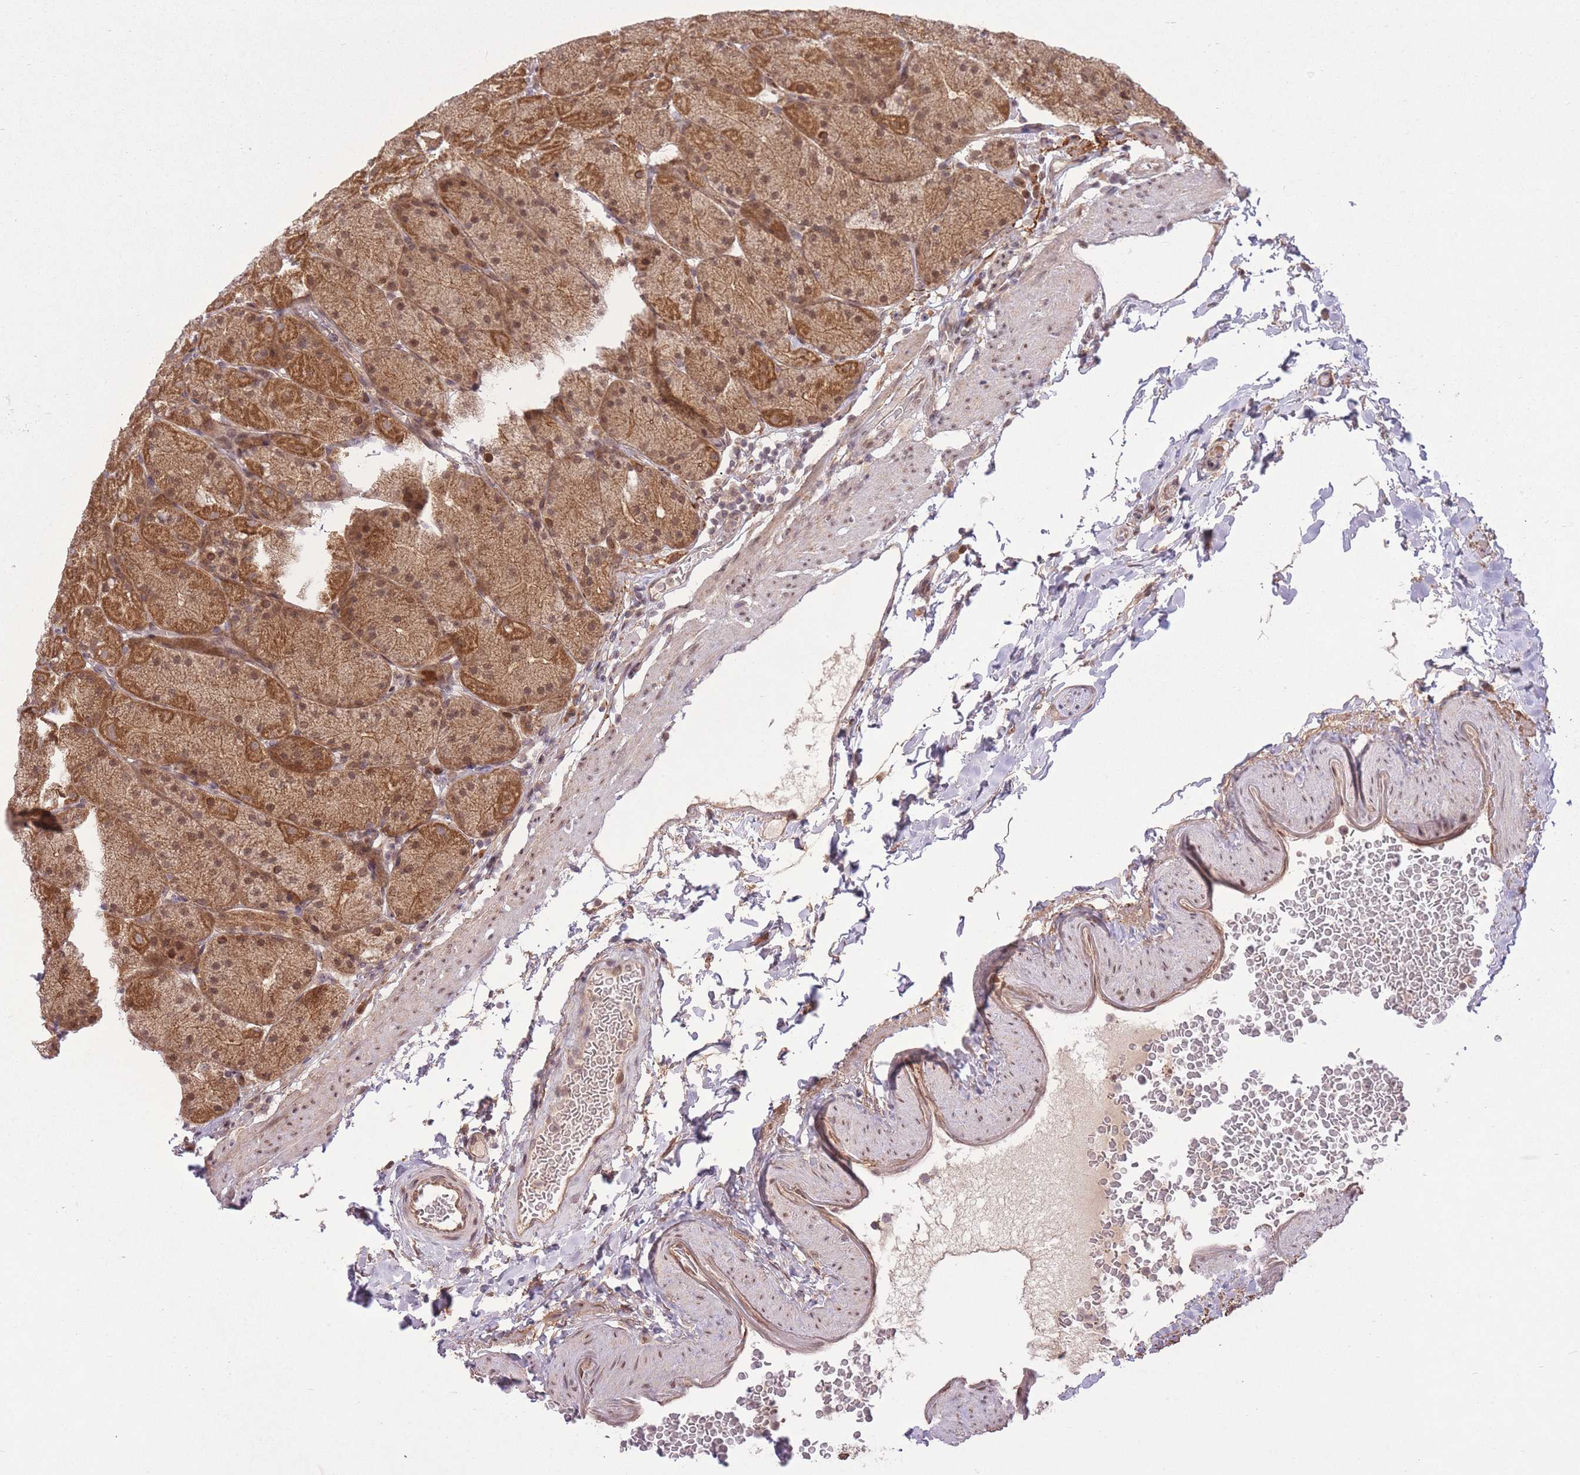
{"staining": {"intensity": "strong", "quantity": ">75%", "location": "cytoplasmic/membranous,nuclear"}, "tissue": "stomach", "cell_type": "Glandular cells", "image_type": "normal", "snomed": [{"axis": "morphology", "description": "Normal tissue, NOS"}, {"axis": "topography", "description": "Stomach, upper"}, {"axis": "topography", "description": "Stomach, lower"}], "caption": "Strong cytoplasmic/membranous,nuclear protein positivity is appreciated in approximately >75% of glandular cells in stomach.", "gene": "ZNF391", "patient": {"sex": "male", "age": 67}}